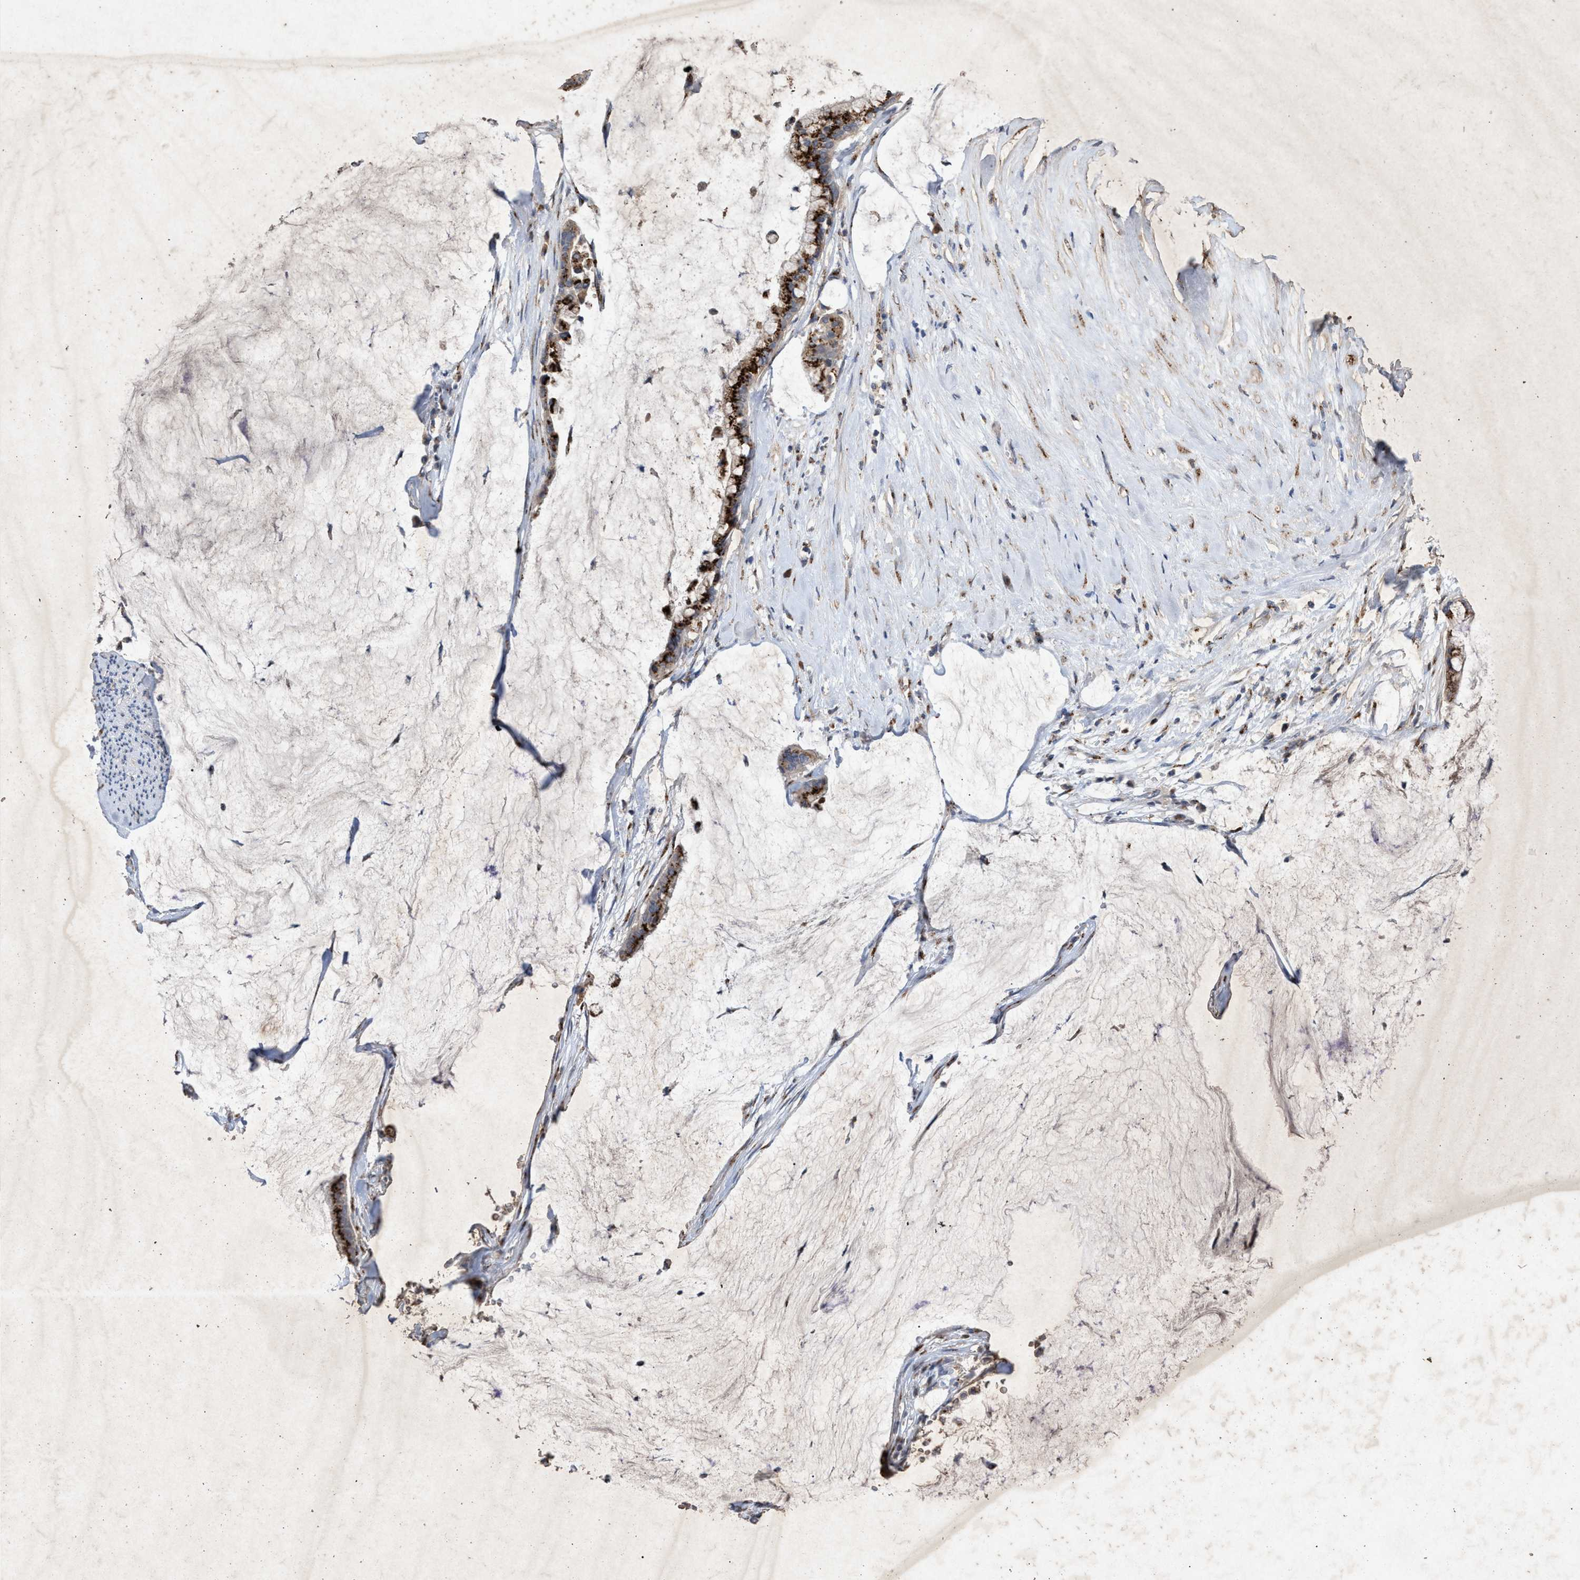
{"staining": {"intensity": "strong", "quantity": ">75%", "location": "cytoplasmic/membranous"}, "tissue": "pancreatic cancer", "cell_type": "Tumor cells", "image_type": "cancer", "snomed": [{"axis": "morphology", "description": "Adenocarcinoma, NOS"}, {"axis": "topography", "description": "Pancreas"}], "caption": "A high amount of strong cytoplasmic/membranous expression is appreciated in approximately >75% of tumor cells in pancreatic cancer tissue. (Stains: DAB in brown, nuclei in blue, Microscopy: brightfield microscopy at high magnification).", "gene": "MAN2A1", "patient": {"sex": "male", "age": 41}}